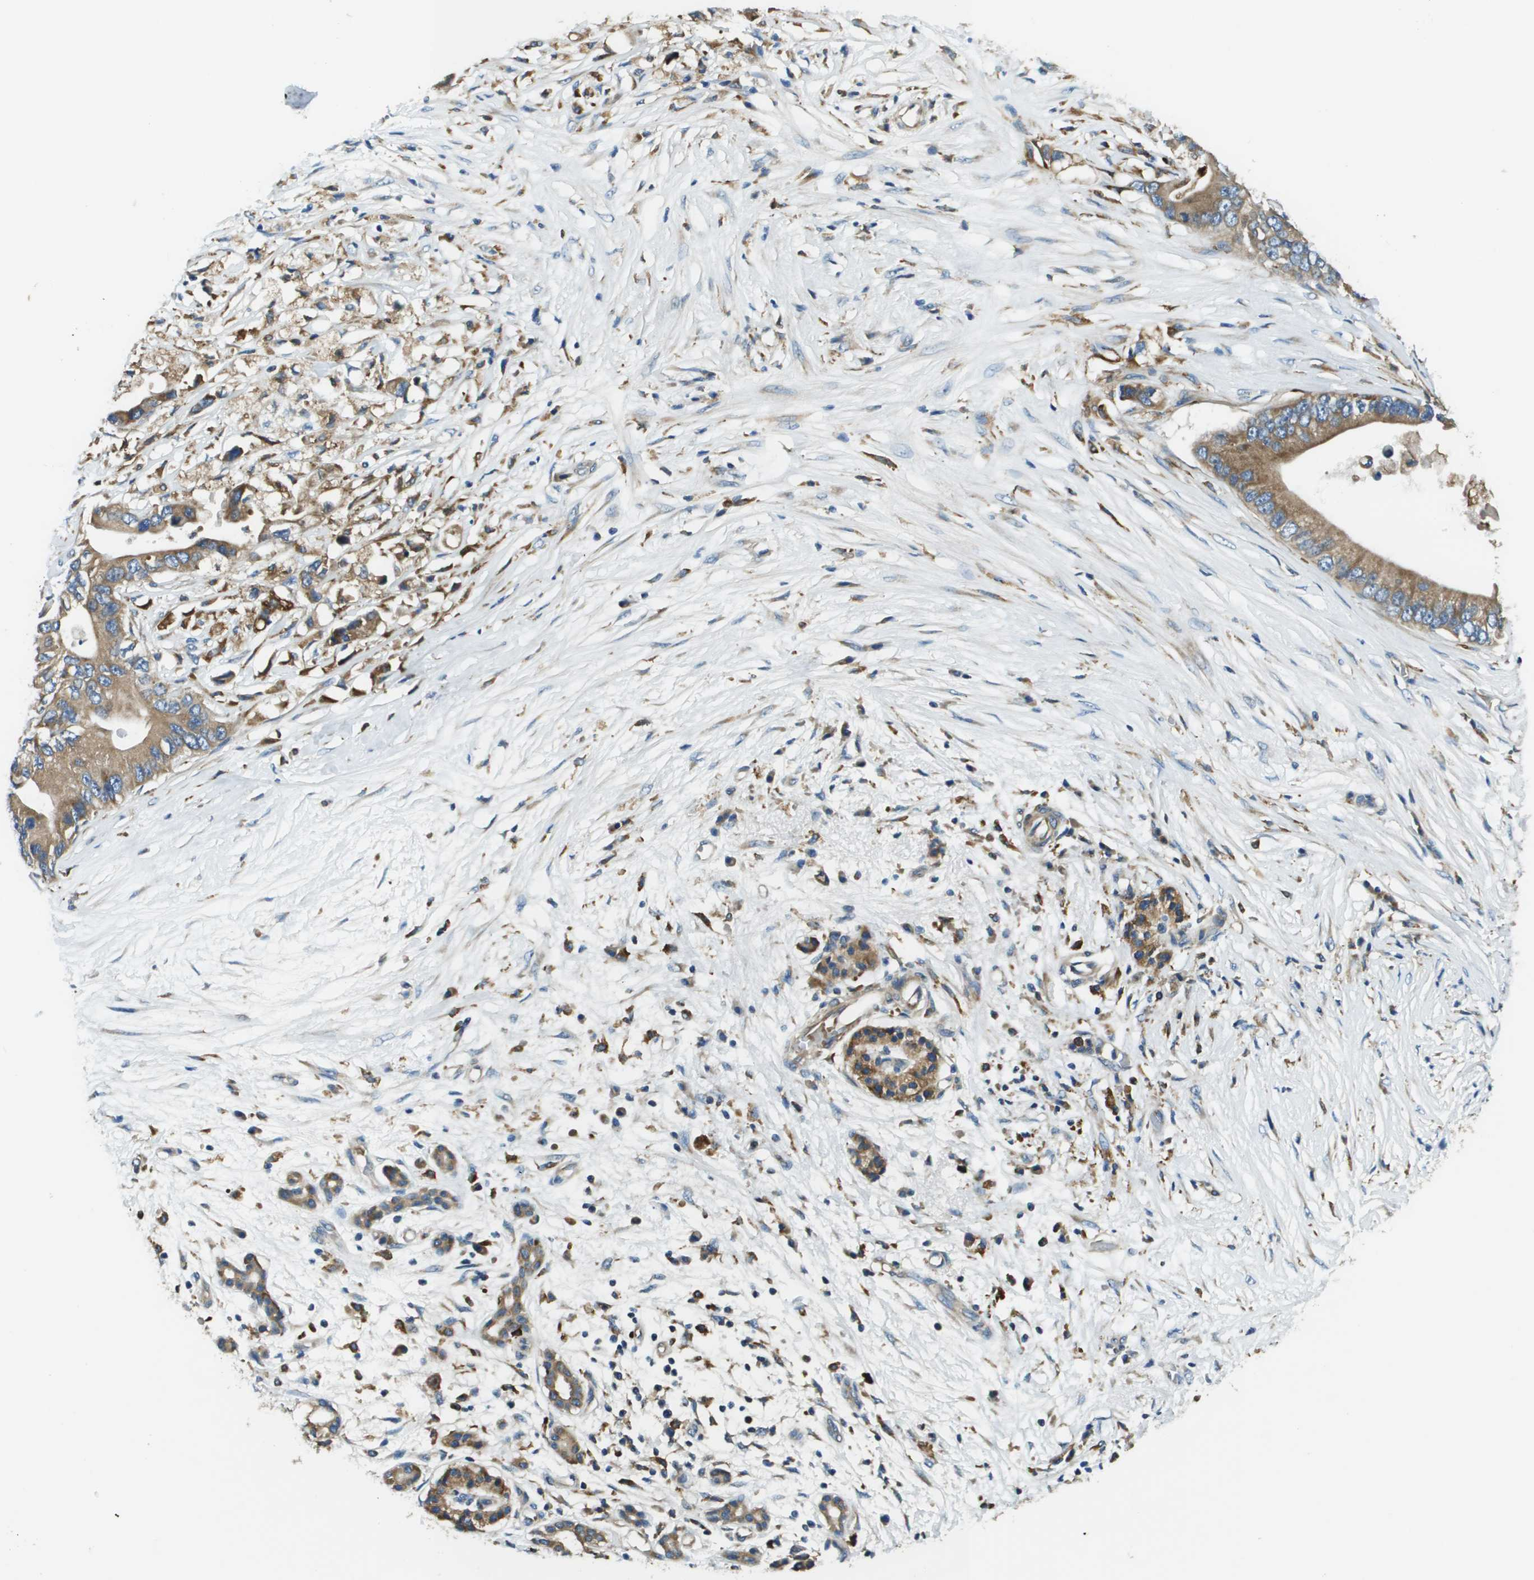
{"staining": {"intensity": "moderate", "quantity": ">75%", "location": "cytoplasmic/membranous"}, "tissue": "pancreatic cancer", "cell_type": "Tumor cells", "image_type": "cancer", "snomed": [{"axis": "morphology", "description": "Adenocarcinoma, NOS"}, {"axis": "topography", "description": "Pancreas"}], "caption": "This is an image of immunohistochemistry (IHC) staining of adenocarcinoma (pancreatic), which shows moderate staining in the cytoplasmic/membranous of tumor cells.", "gene": "CNPY3", "patient": {"sex": "male", "age": 77}}